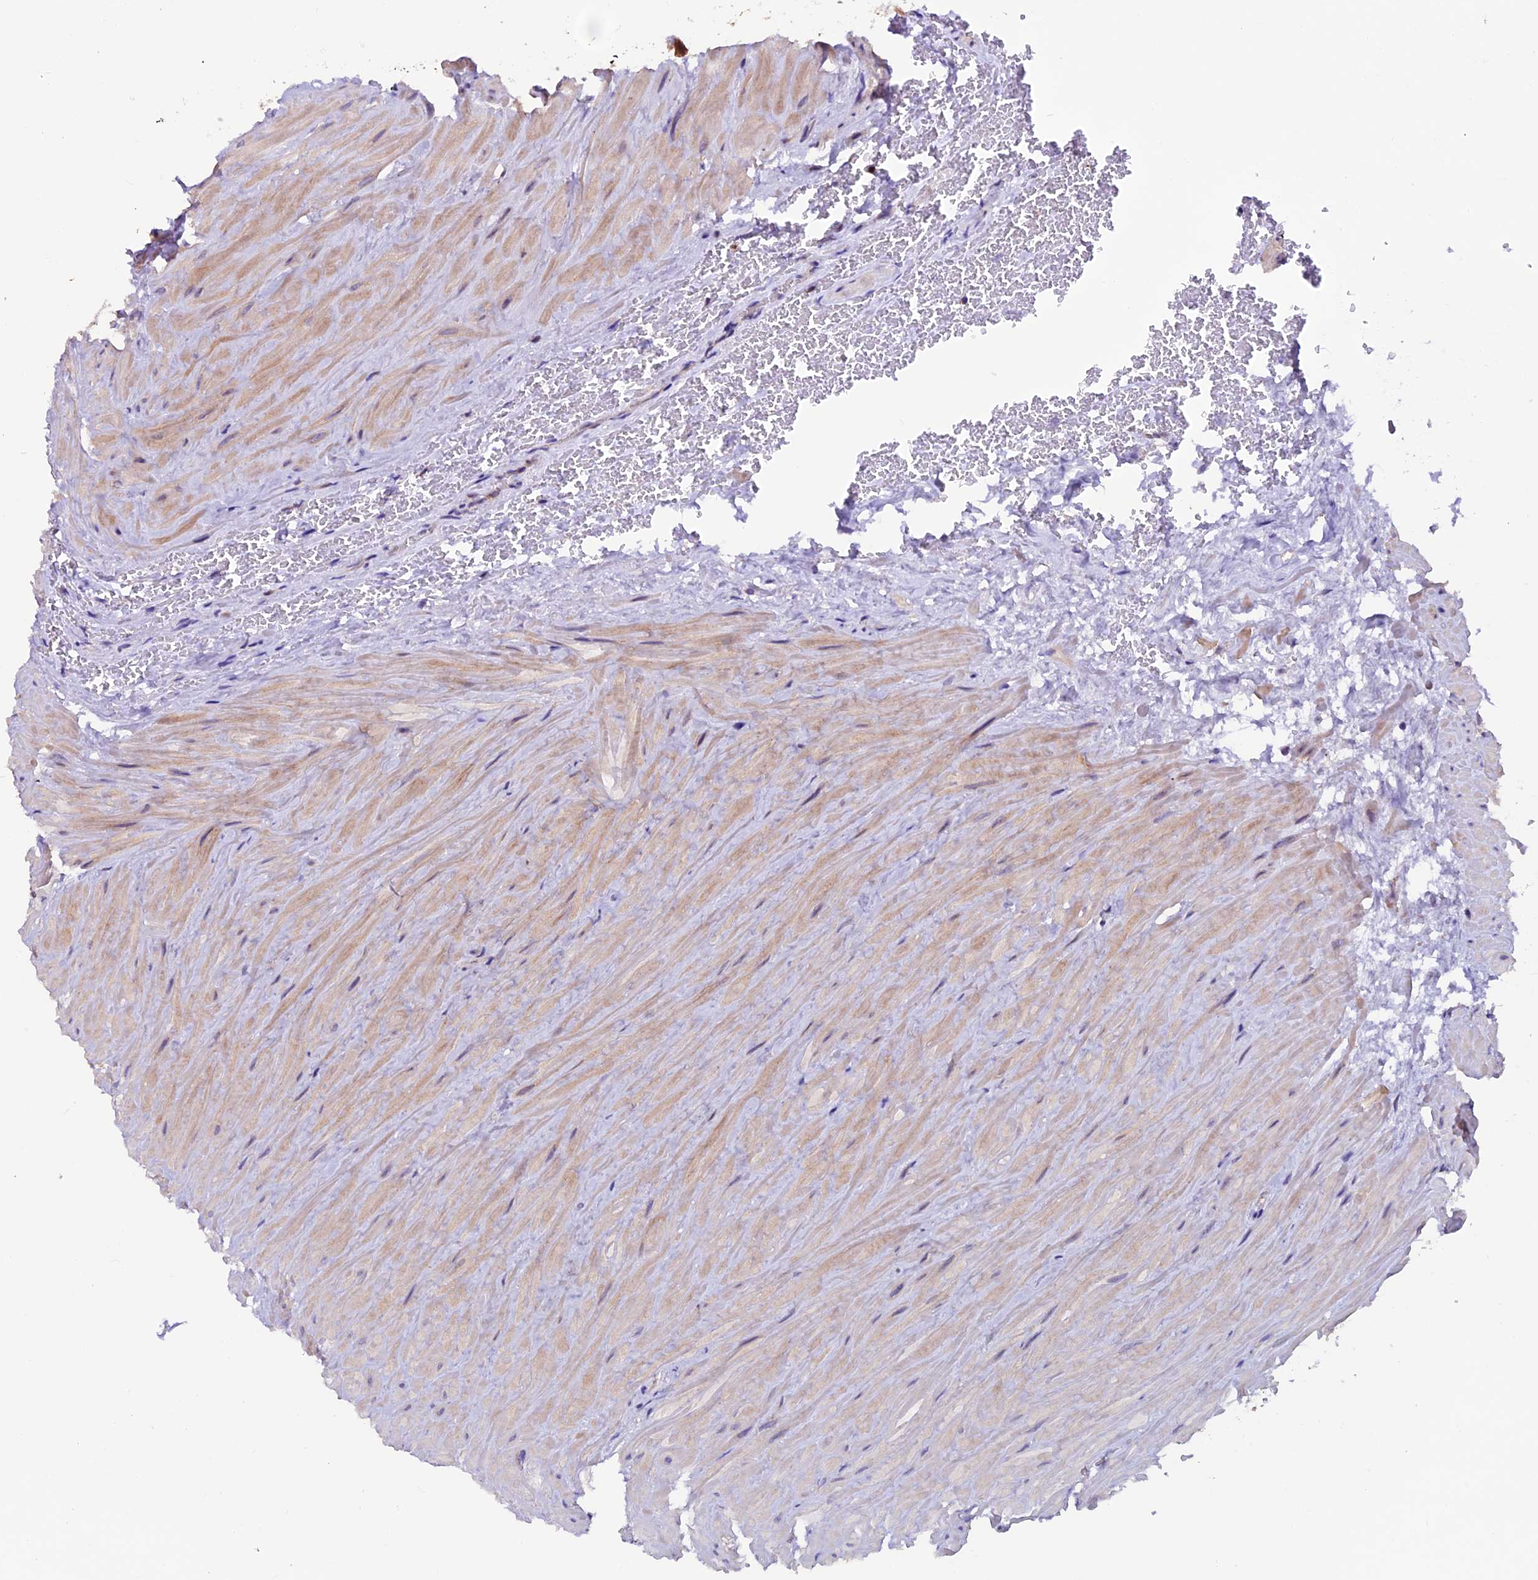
{"staining": {"intensity": "moderate", "quantity": "<25%", "location": "cytoplasmic/membranous"}, "tissue": "seminal vesicle", "cell_type": "Glandular cells", "image_type": "normal", "snomed": [{"axis": "morphology", "description": "Normal tissue, NOS"}, {"axis": "topography", "description": "Seminal veicle"}], "caption": "This photomicrograph displays immunohistochemistry staining of normal human seminal vesicle, with low moderate cytoplasmic/membranous staining in about <25% of glandular cells.", "gene": "ZNF598", "patient": {"sex": "male", "age": 68}}